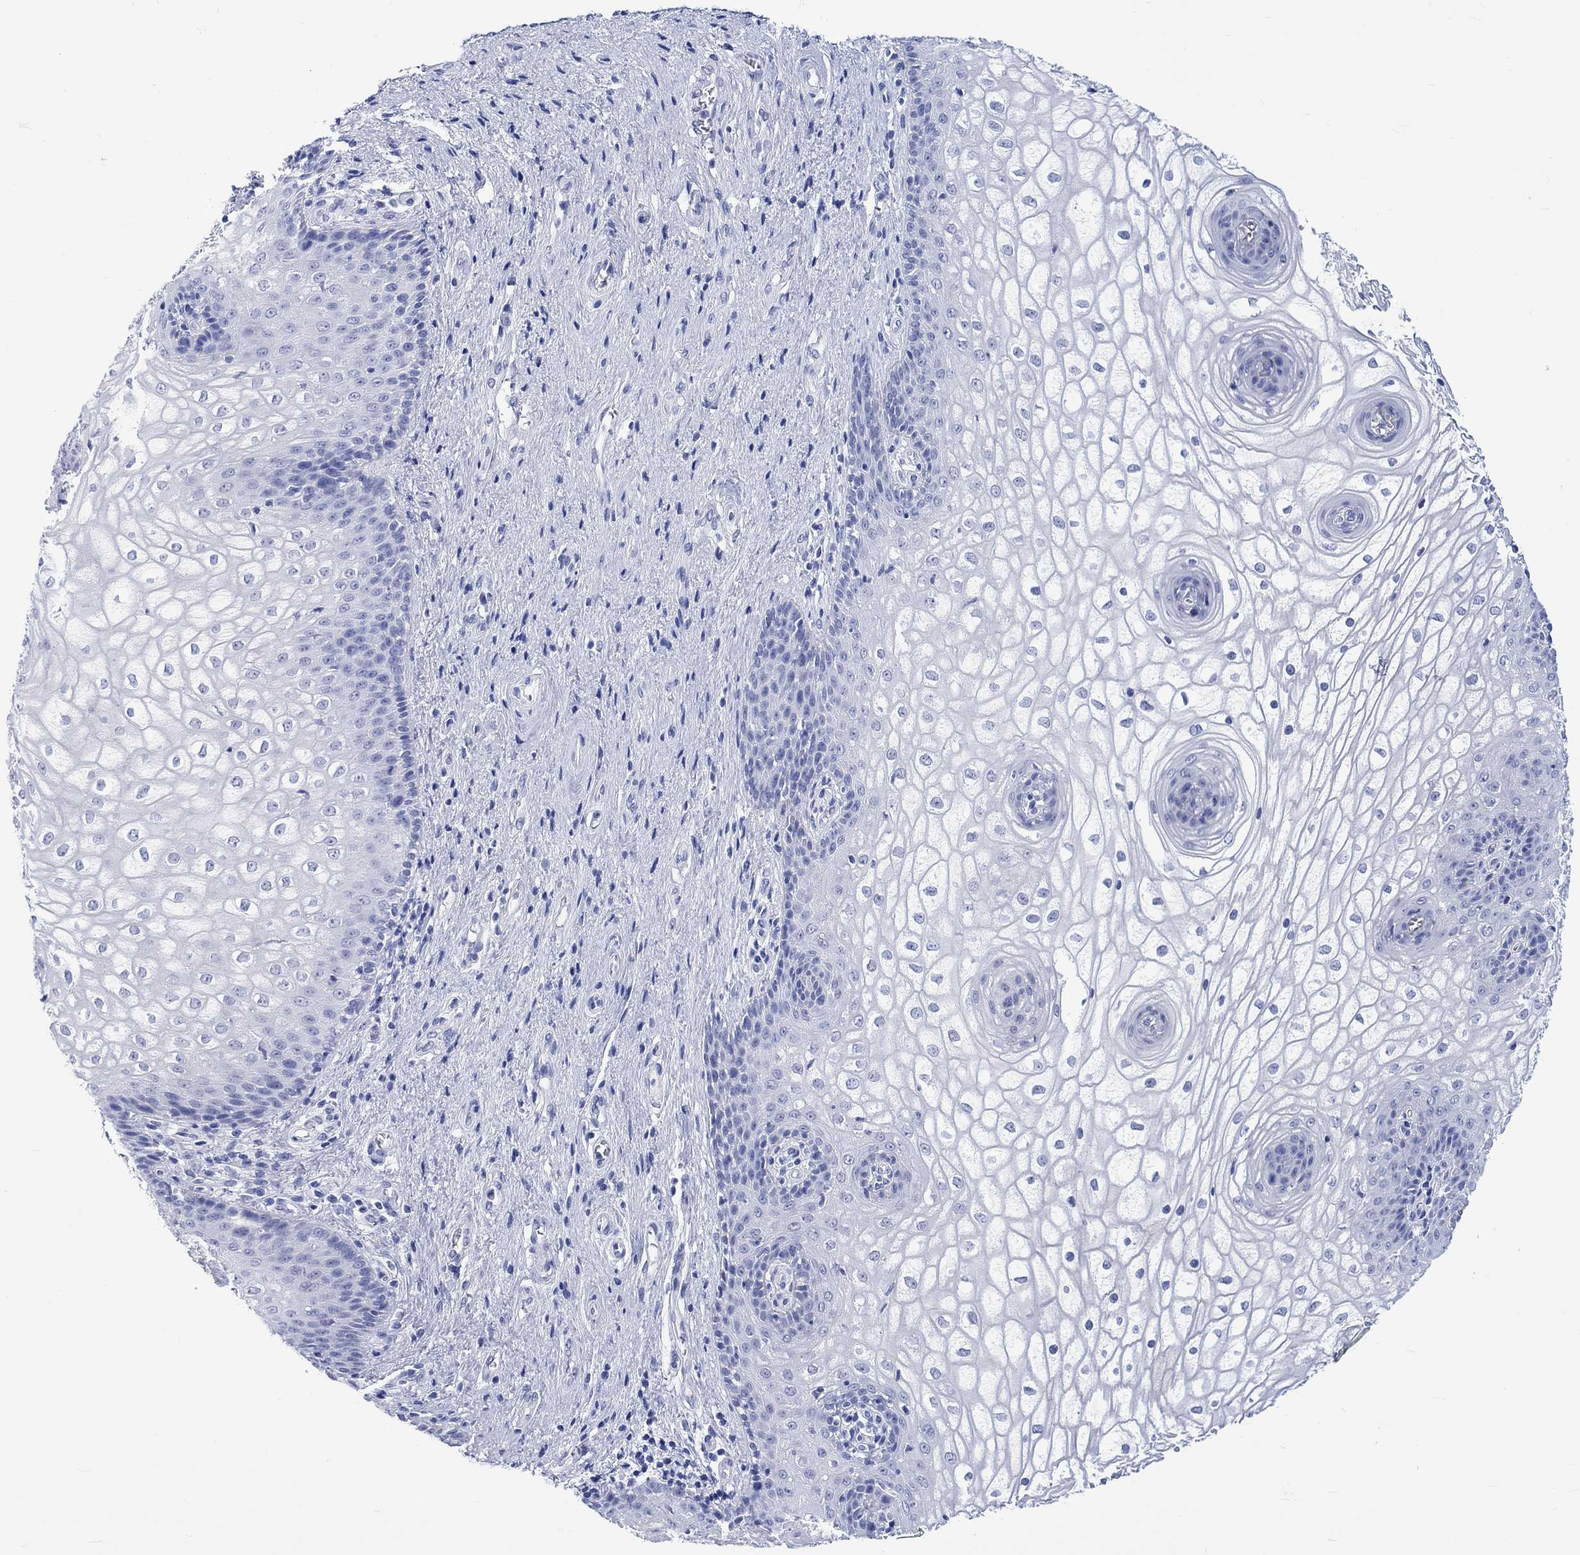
{"staining": {"intensity": "negative", "quantity": "none", "location": "none"}, "tissue": "vagina", "cell_type": "Squamous epithelial cells", "image_type": "normal", "snomed": [{"axis": "morphology", "description": "Normal tissue, NOS"}, {"axis": "topography", "description": "Vagina"}], "caption": "Immunohistochemistry photomicrograph of unremarkable vagina: human vagina stained with DAB (3,3'-diaminobenzidine) displays no significant protein expression in squamous epithelial cells.", "gene": "KLHL33", "patient": {"sex": "female", "age": 34}}